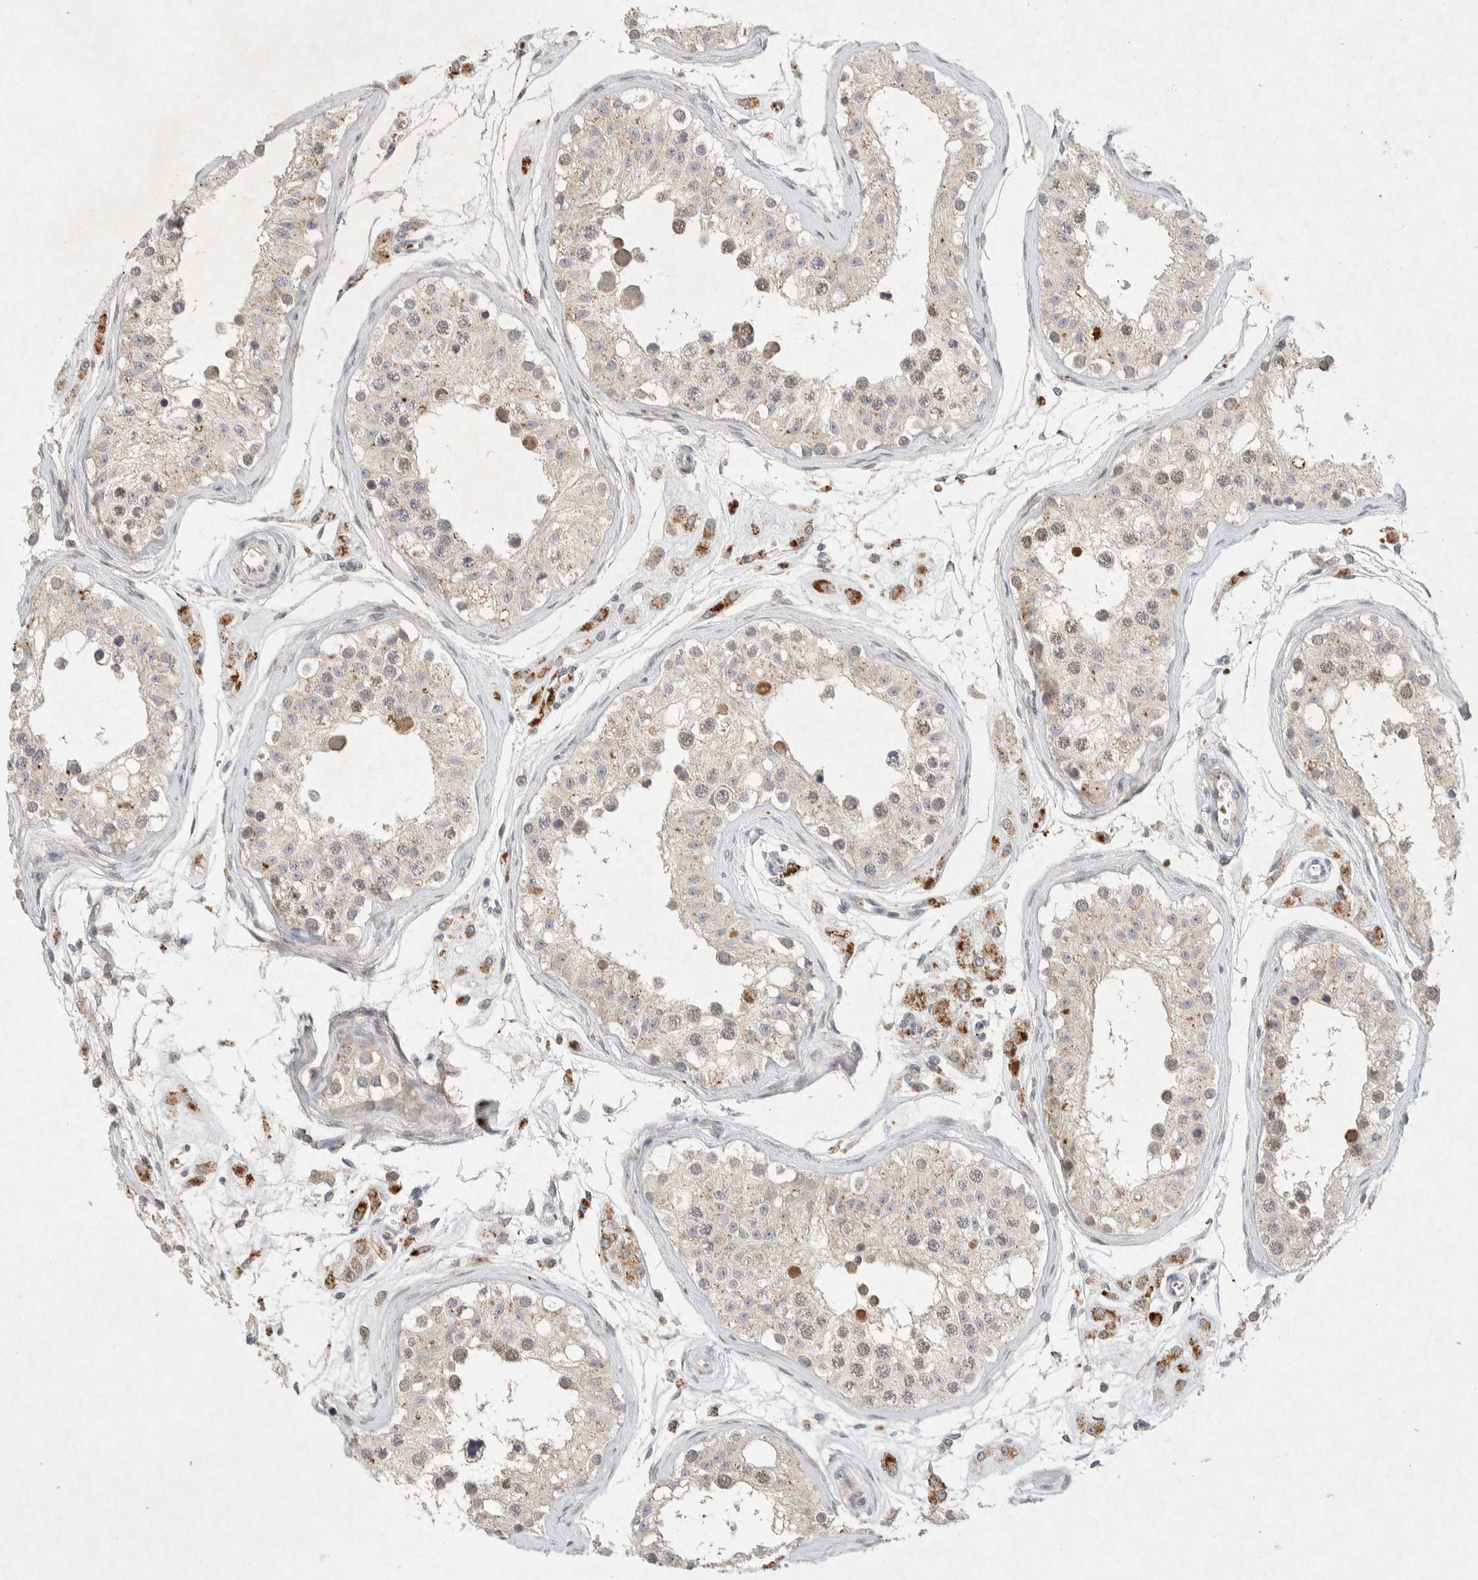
{"staining": {"intensity": "weak", "quantity": "25%-75%", "location": "cytoplasmic/membranous"}, "tissue": "testis", "cell_type": "Cells in seminiferous ducts", "image_type": "normal", "snomed": [{"axis": "morphology", "description": "Normal tissue, NOS"}, {"axis": "morphology", "description": "Adenocarcinoma, metastatic, NOS"}, {"axis": "topography", "description": "Testis"}], "caption": "A brown stain highlights weak cytoplasmic/membranous expression of a protein in cells in seminiferous ducts of normal human testis.", "gene": "GNAI1", "patient": {"sex": "male", "age": 26}}